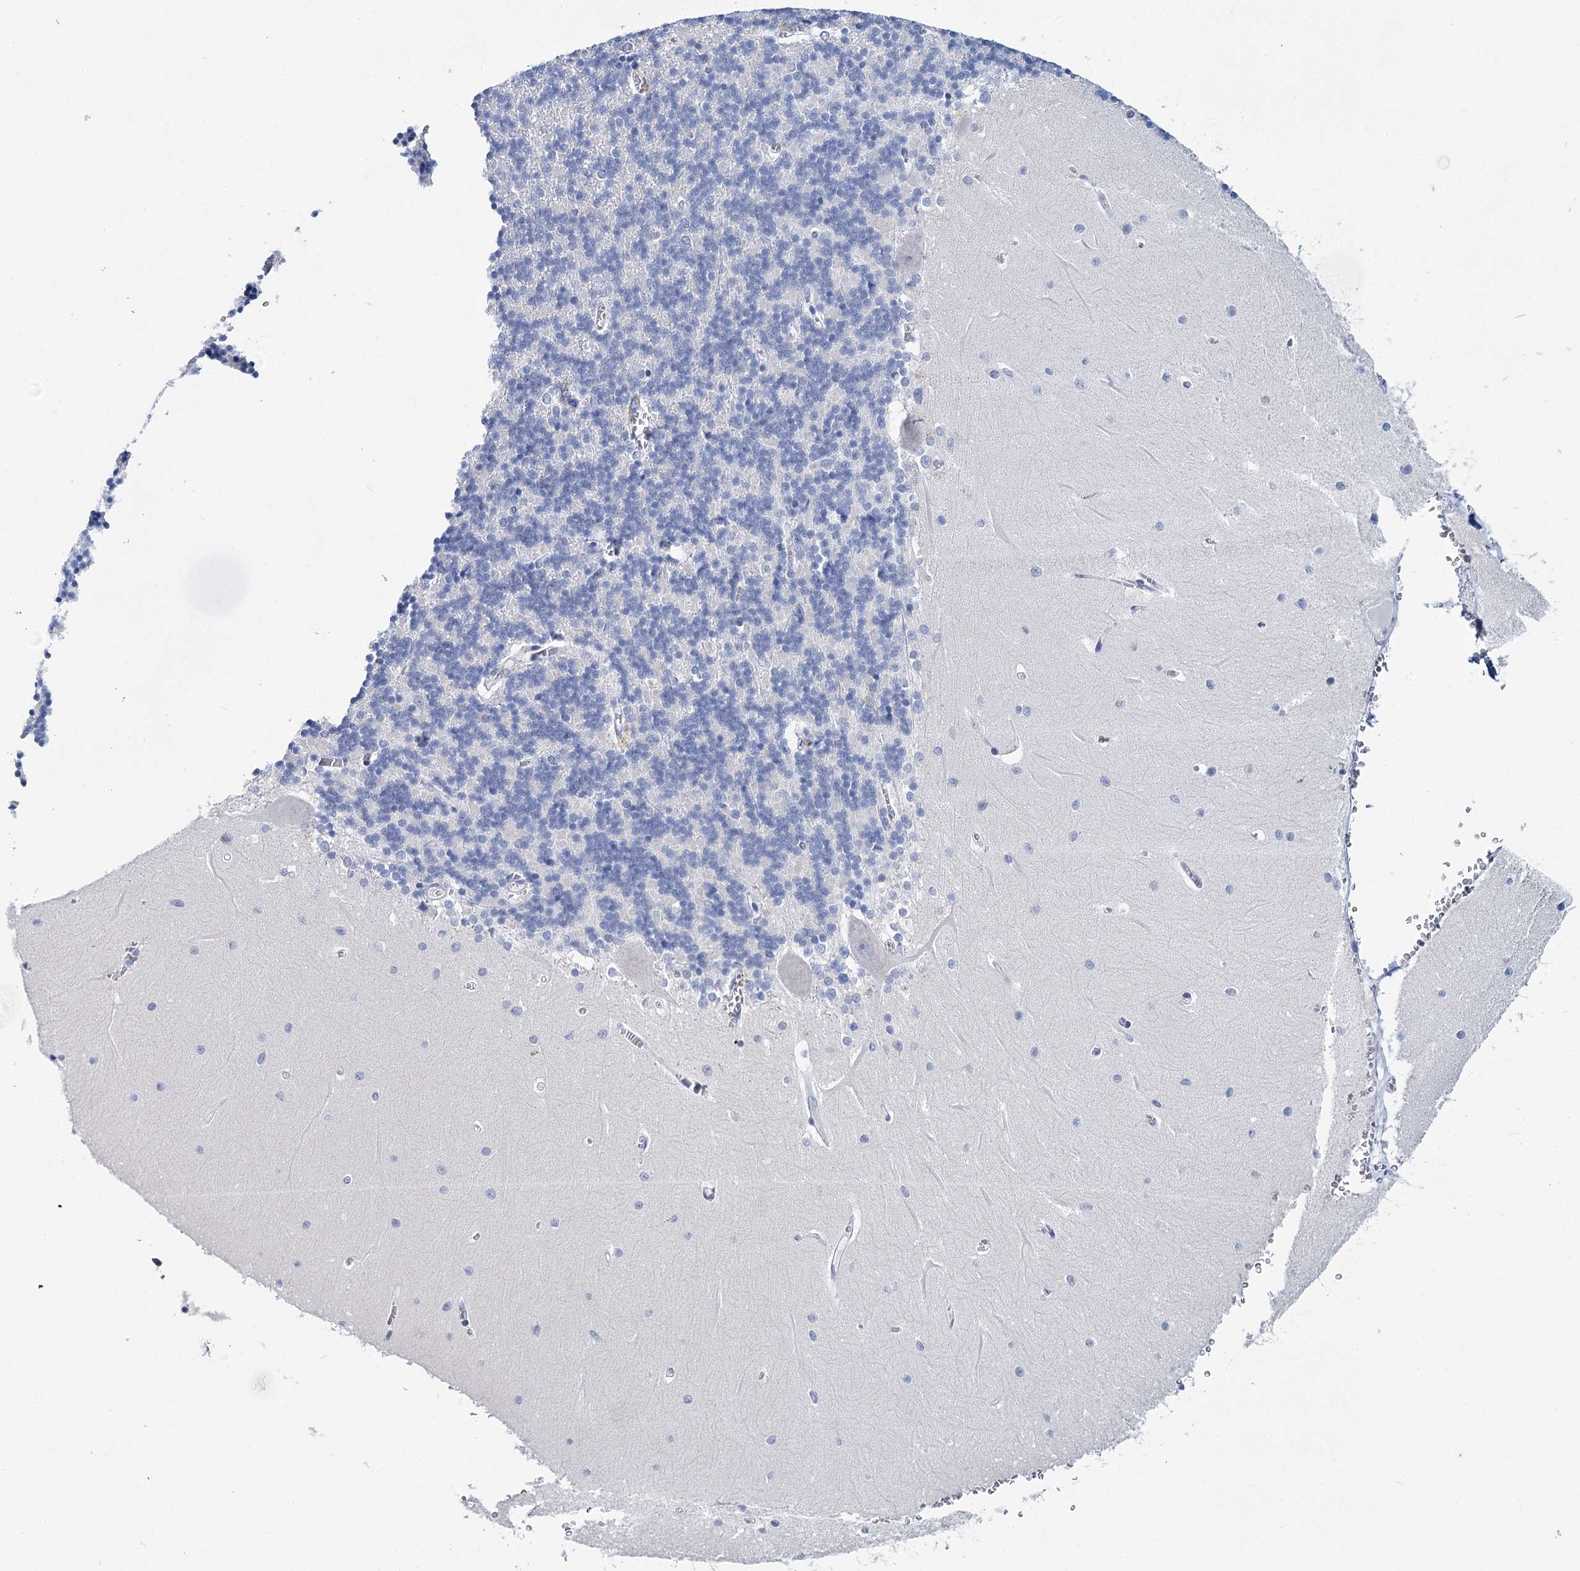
{"staining": {"intensity": "negative", "quantity": "none", "location": "none"}, "tissue": "cerebellum", "cell_type": "Cells in granular layer", "image_type": "normal", "snomed": [{"axis": "morphology", "description": "Normal tissue, NOS"}, {"axis": "topography", "description": "Cerebellum"}], "caption": "The histopathology image shows no significant expression in cells in granular layer of cerebellum.", "gene": "METTL7B", "patient": {"sex": "male", "age": 37}}